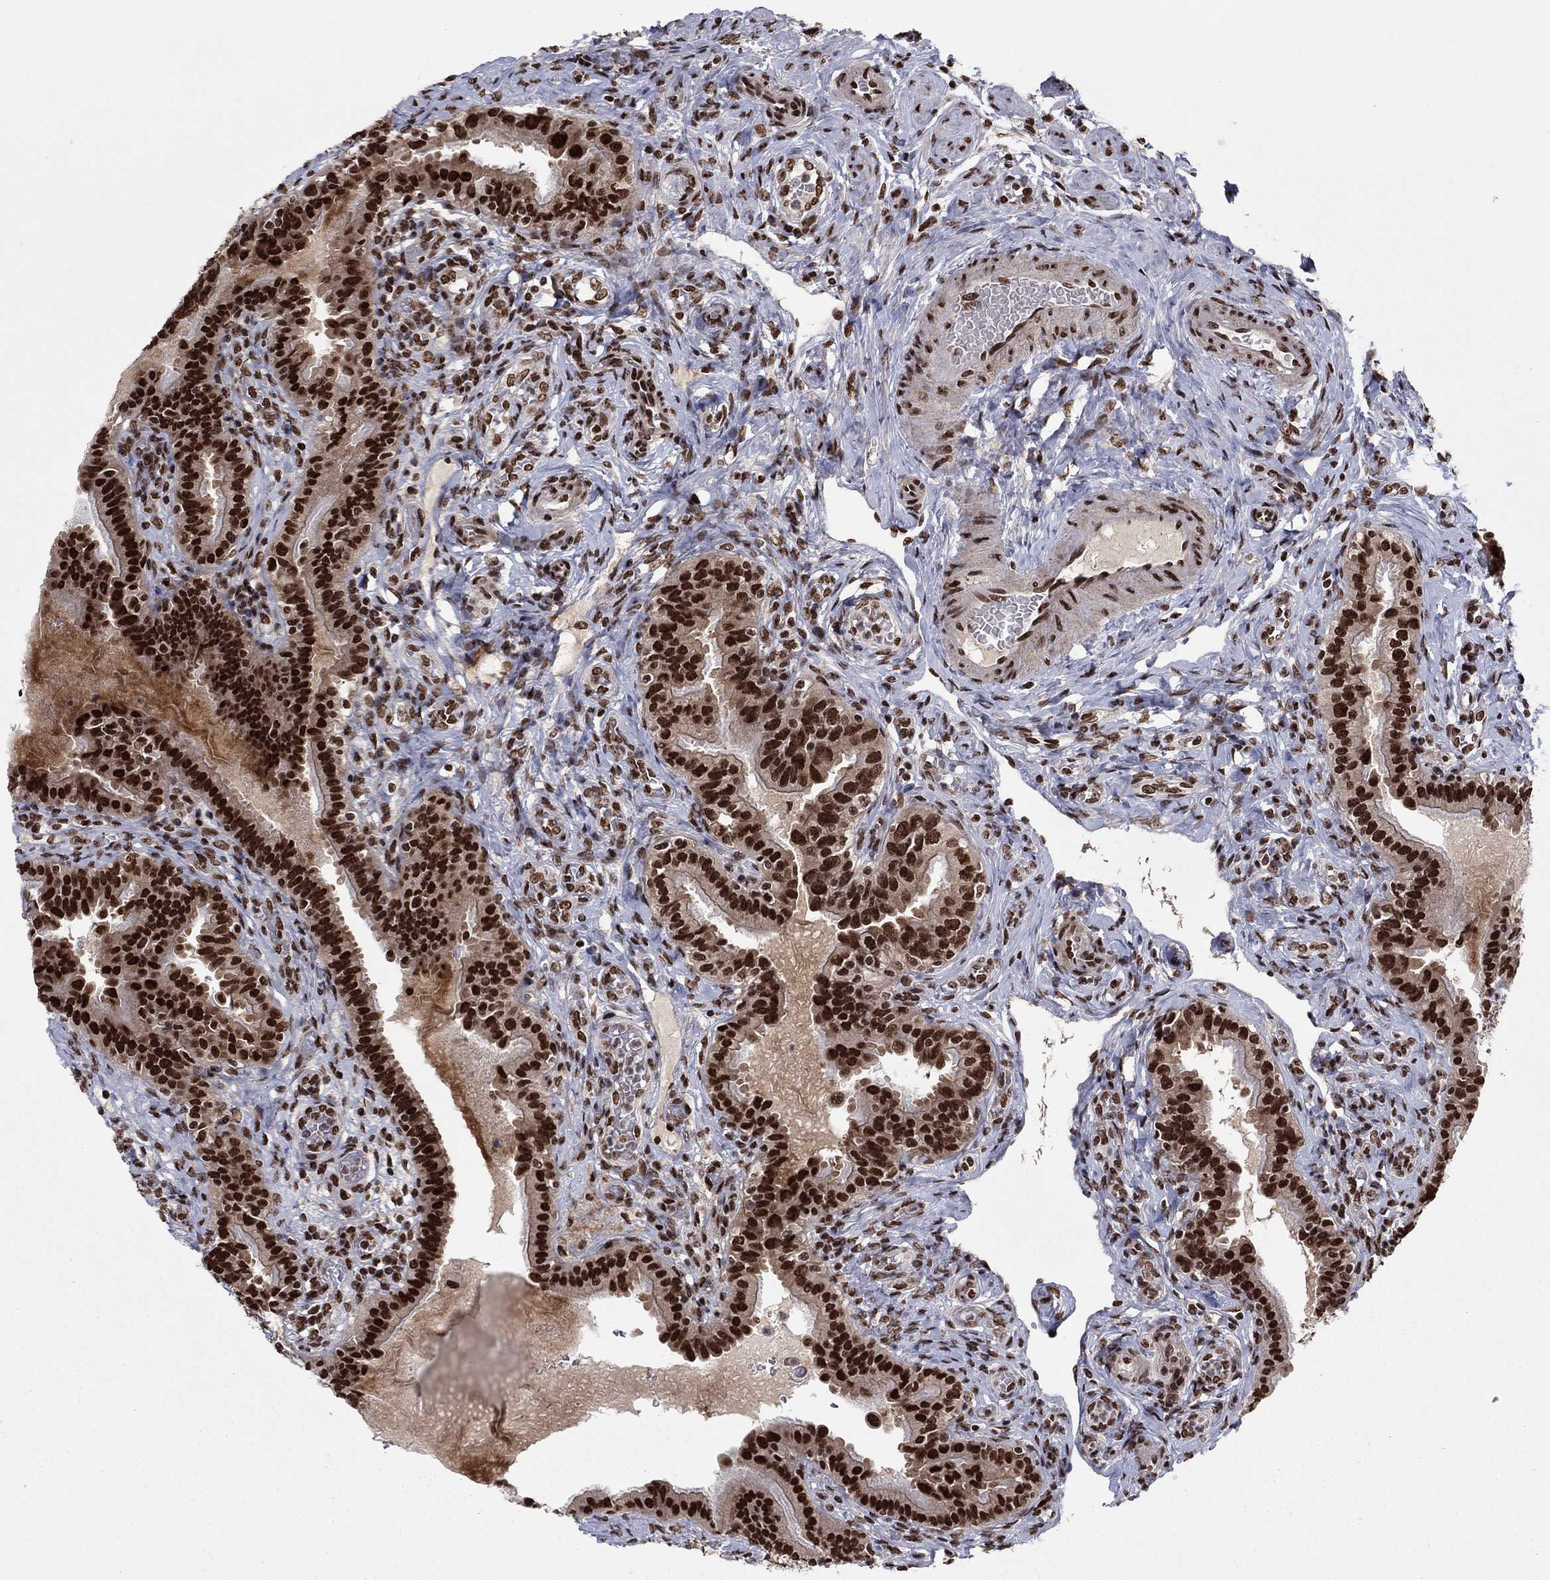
{"staining": {"intensity": "strong", "quantity": ">75%", "location": "nuclear"}, "tissue": "fallopian tube", "cell_type": "Glandular cells", "image_type": "normal", "snomed": [{"axis": "morphology", "description": "Normal tissue, NOS"}, {"axis": "topography", "description": "Fallopian tube"}, {"axis": "topography", "description": "Ovary"}], "caption": "Fallopian tube stained for a protein (brown) shows strong nuclear positive expression in approximately >75% of glandular cells.", "gene": "USP54", "patient": {"sex": "female", "age": 41}}